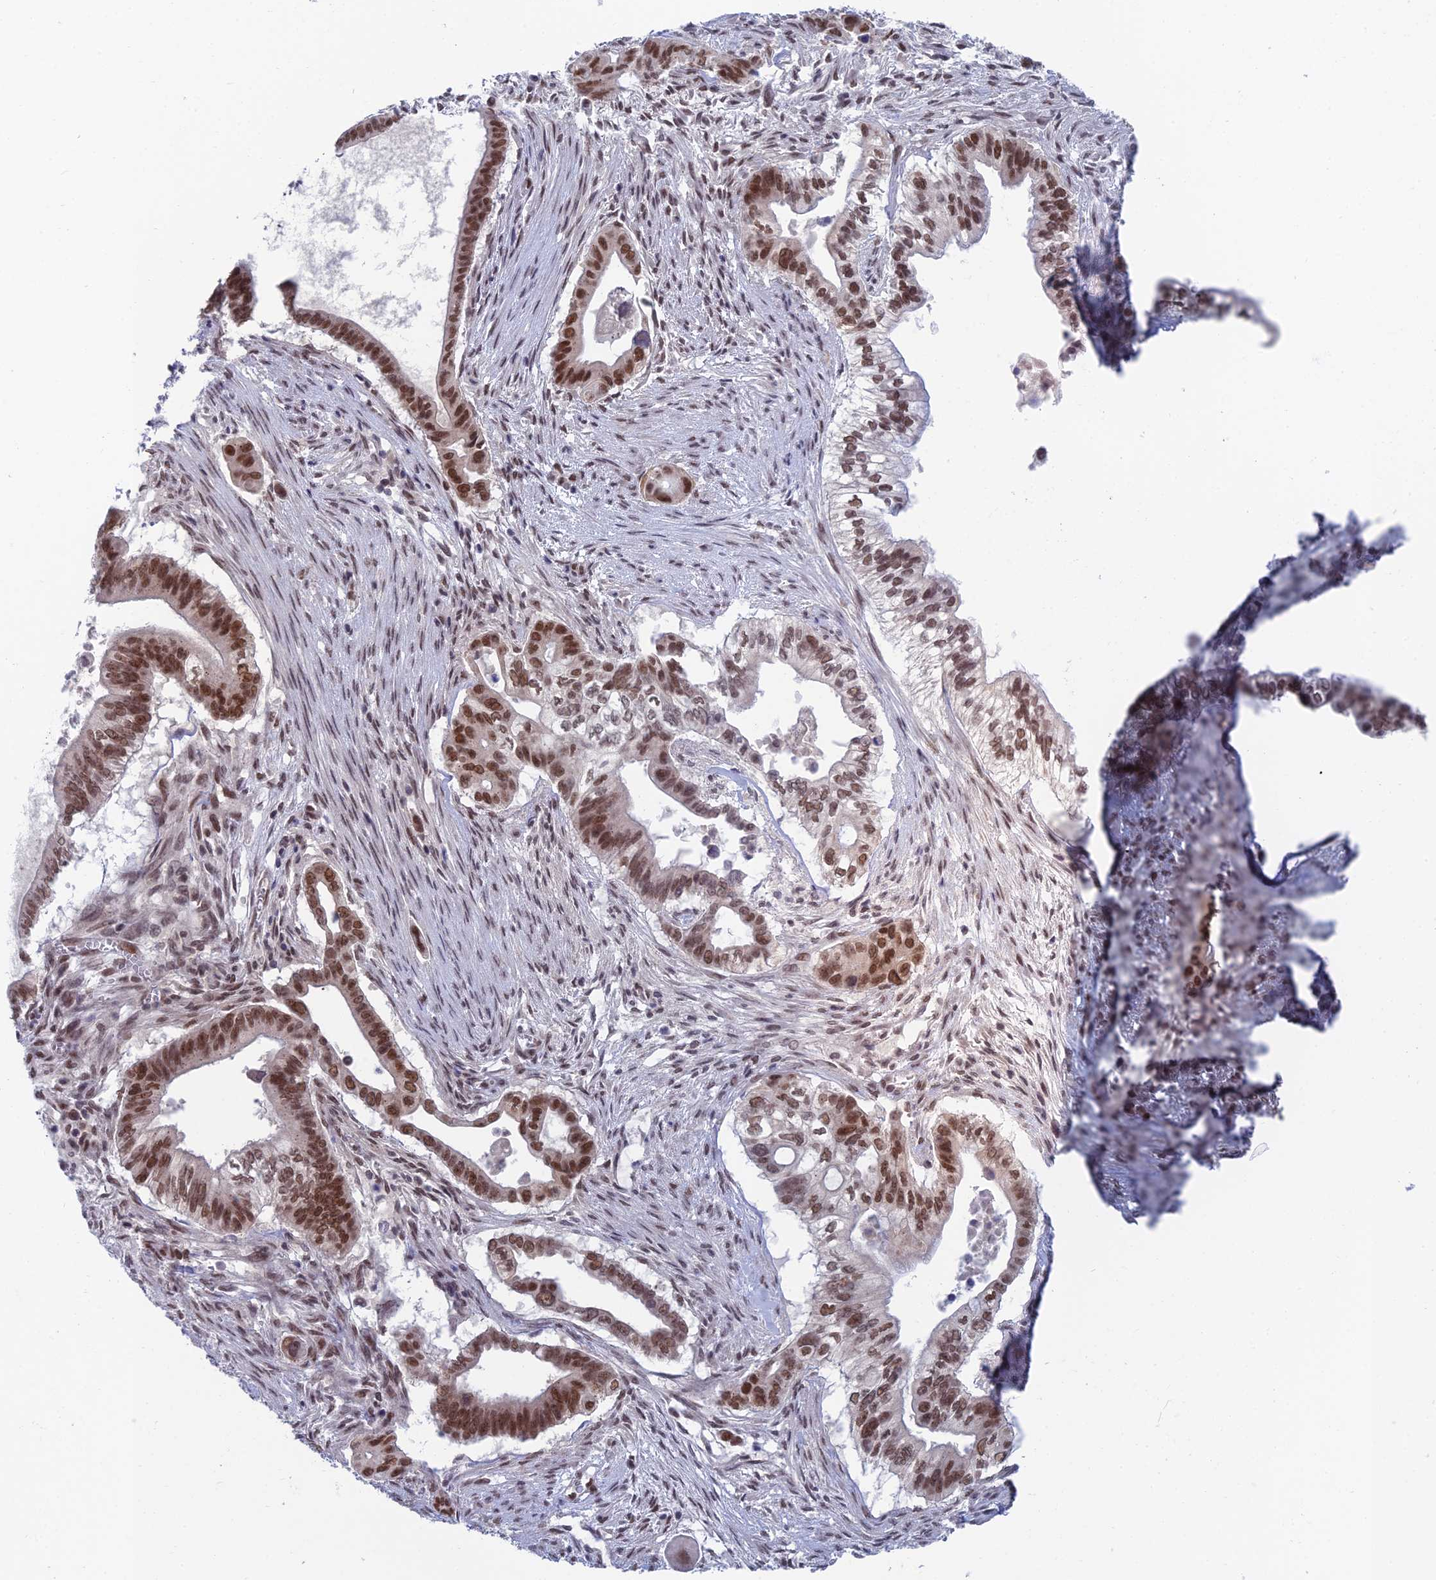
{"staining": {"intensity": "moderate", "quantity": ">75%", "location": "nuclear"}, "tissue": "pancreatic cancer", "cell_type": "Tumor cells", "image_type": "cancer", "snomed": [{"axis": "morphology", "description": "Adenocarcinoma, NOS"}, {"axis": "topography", "description": "Pancreas"}], "caption": "Protein expression analysis of human pancreatic cancer reveals moderate nuclear staining in about >75% of tumor cells.", "gene": "NABP2", "patient": {"sex": "male", "age": 68}}